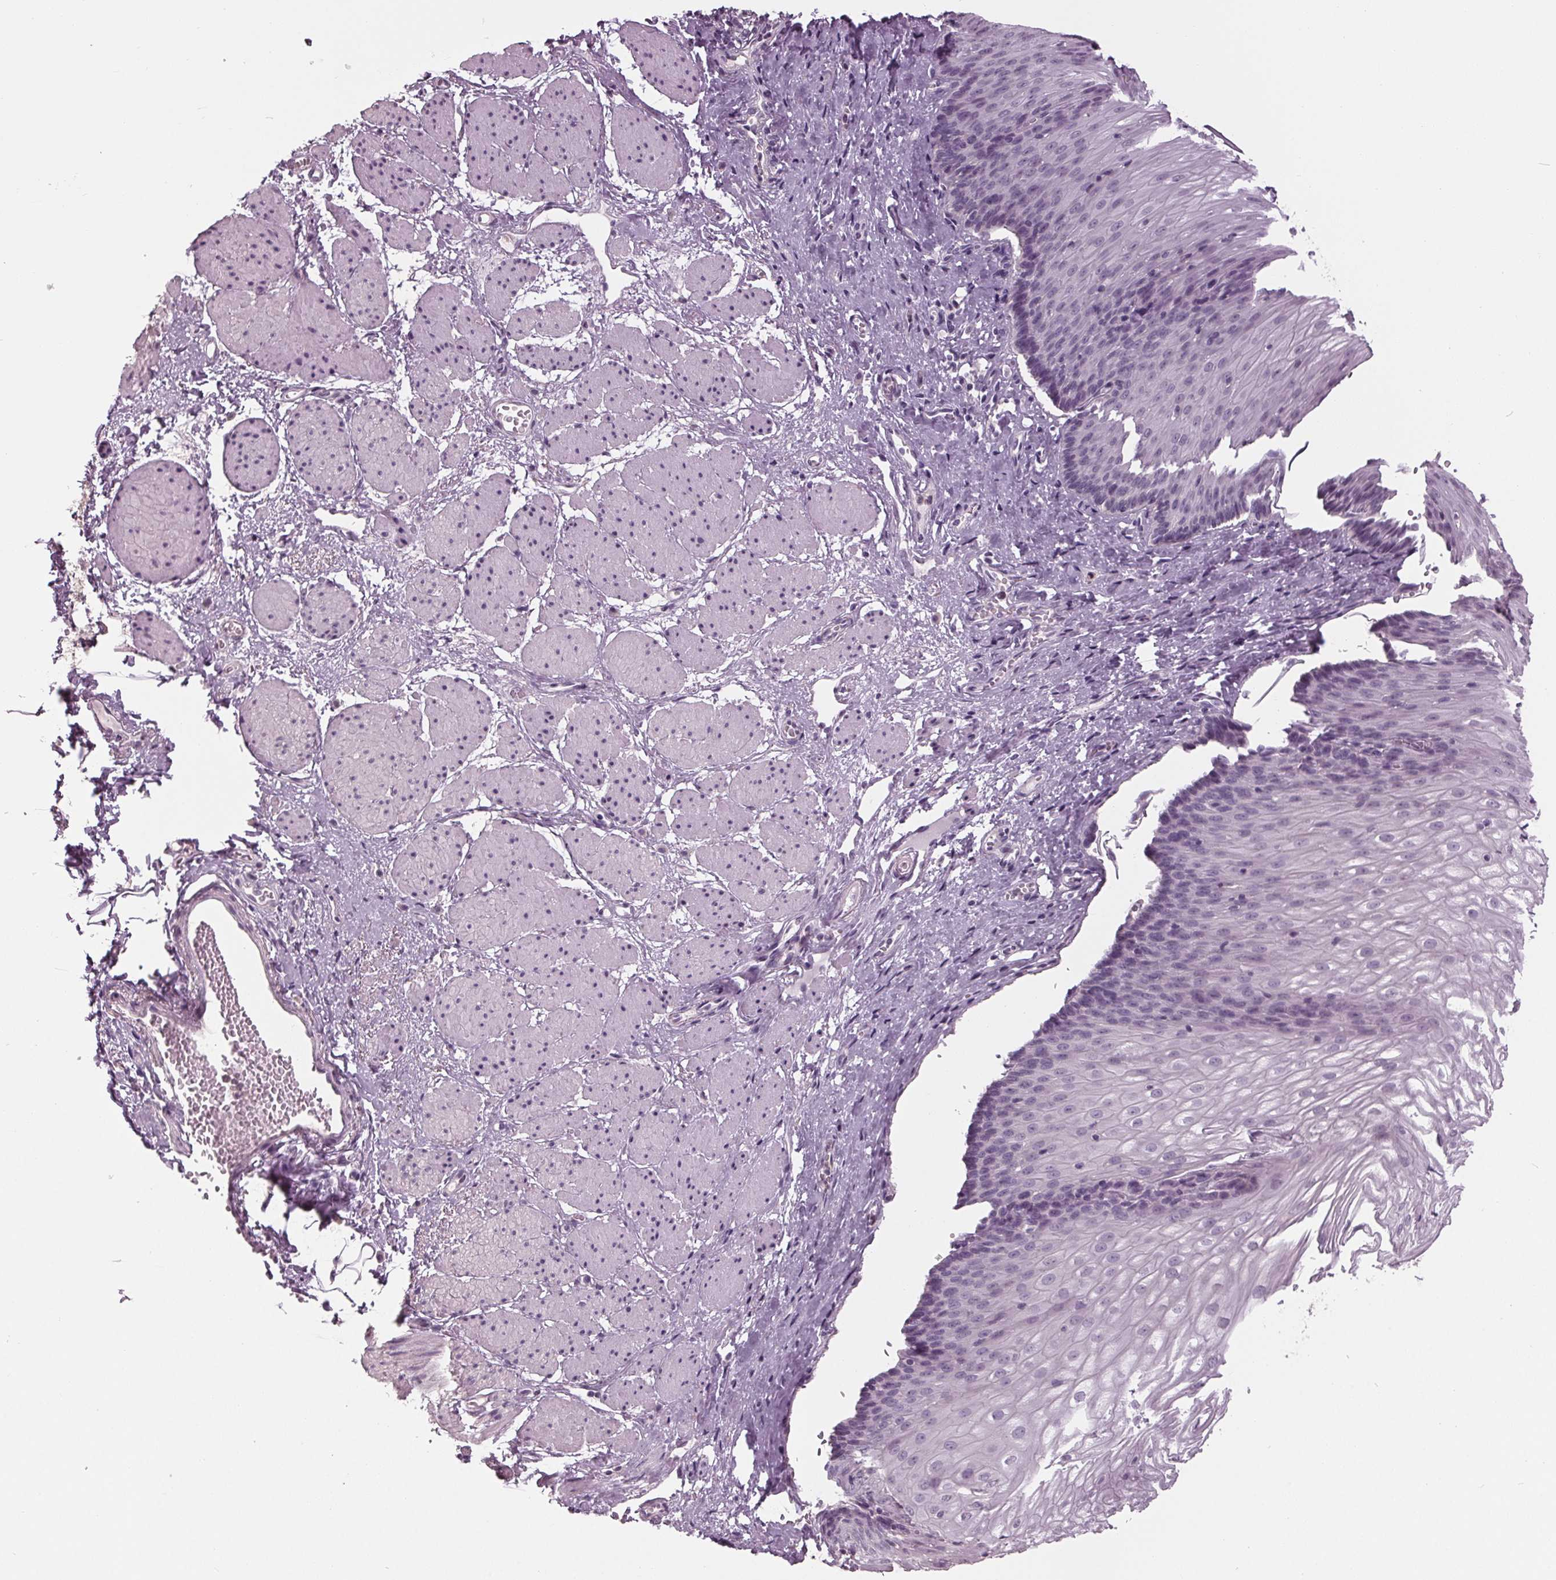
{"staining": {"intensity": "negative", "quantity": "none", "location": "none"}, "tissue": "esophagus", "cell_type": "Squamous epithelial cells", "image_type": "normal", "snomed": [{"axis": "morphology", "description": "Normal tissue, NOS"}, {"axis": "topography", "description": "Esophagus"}], "caption": "Immunohistochemical staining of normal human esophagus shows no significant expression in squamous epithelial cells. Nuclei are stained in blue.", "gene": "TNNC2", "patient": {"sex": "male", "age": 62}}